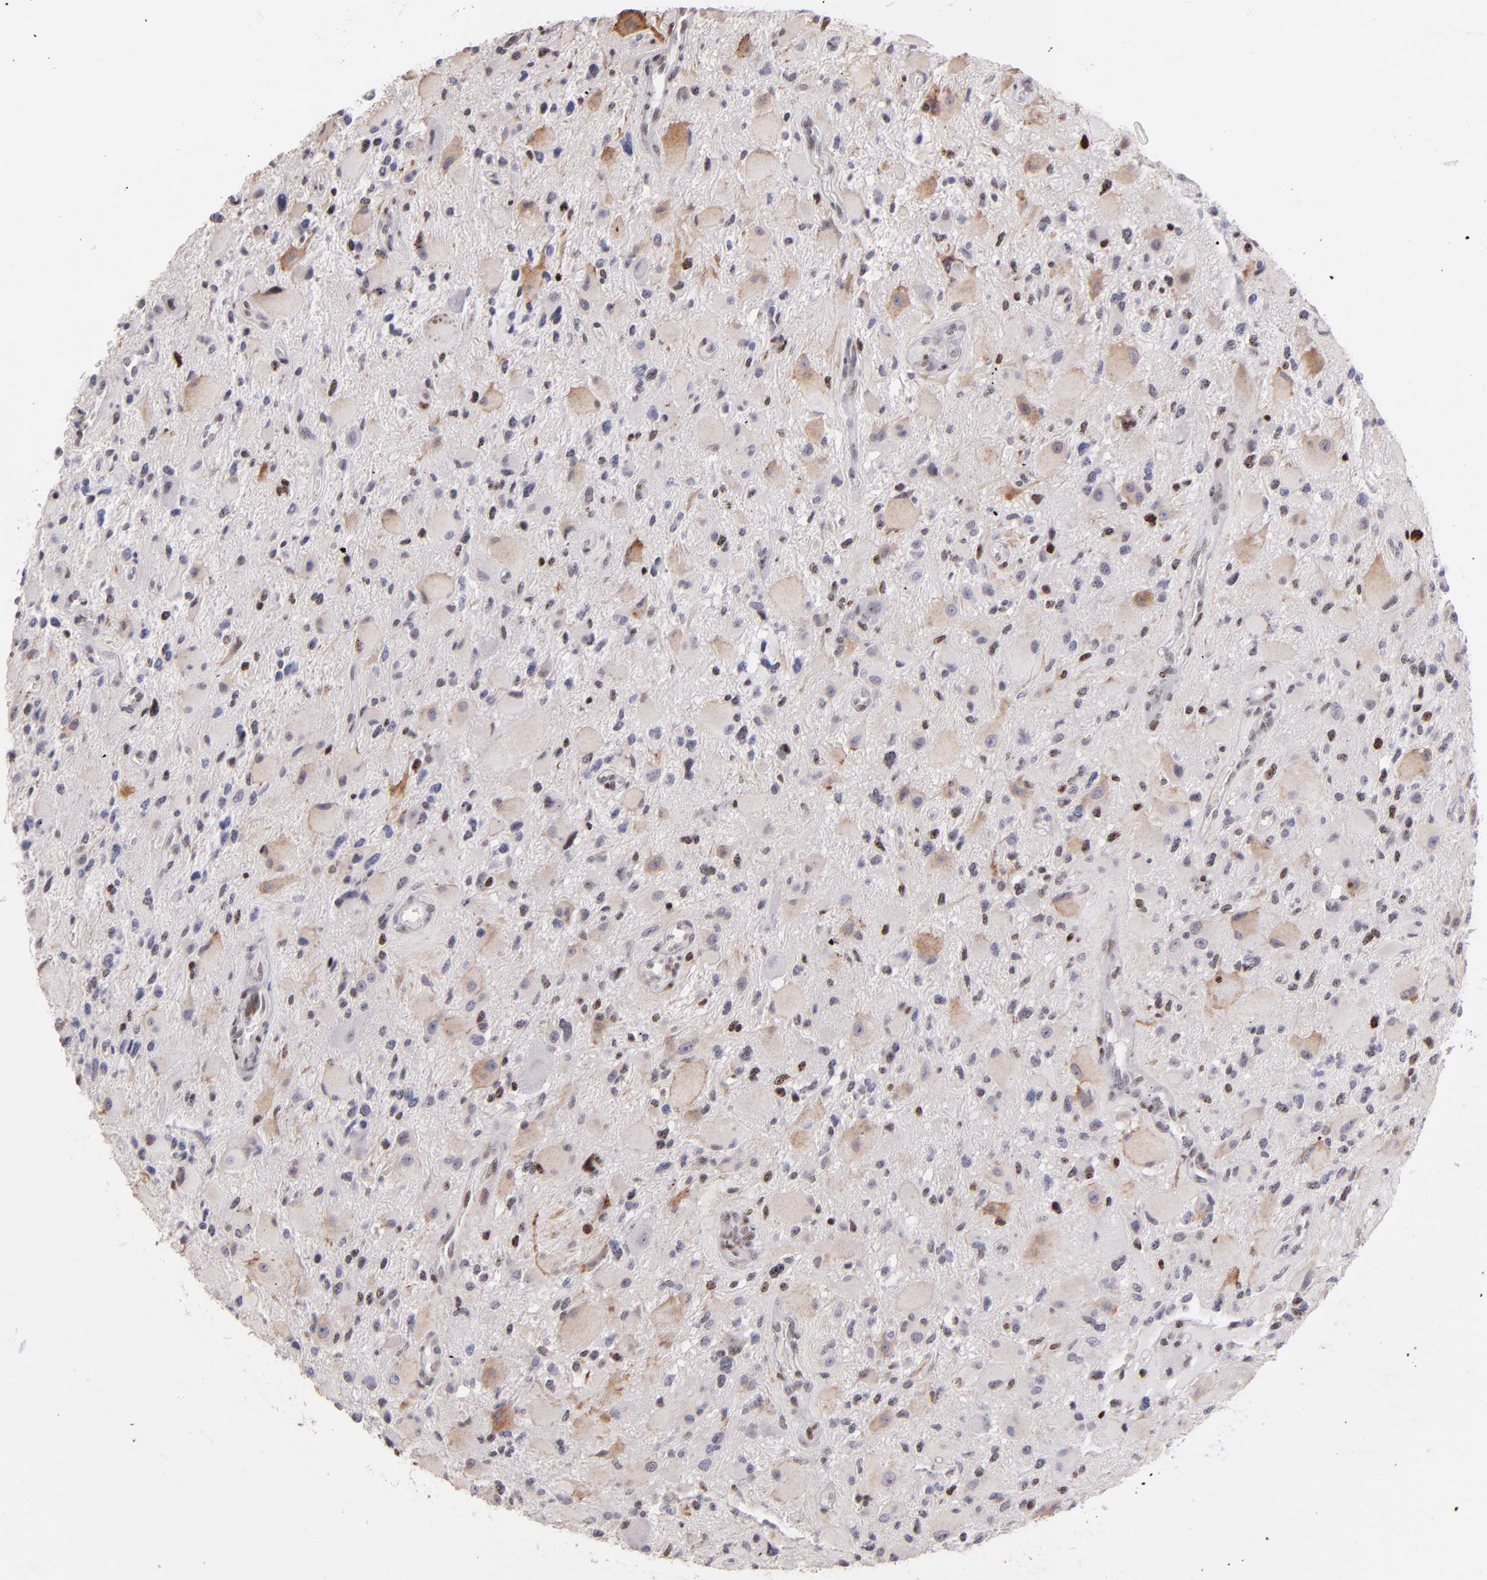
{"staining": {"intensity": "moderate", "quantity": "25%-75%", "location": "cytoplasmic/membranous,nuclear"}, "tissue": "glioma", "cell_type": "Tumor cells", "image_type": "cancer", "snomed": [{"axis": "morphology", "description": "Glioma, malignant, High grade"}, {"axis": "topography", "description": "Brain"}], "caption": "About 25%-75% of tumor cells in human glioma demonstrate moderate cytoplasmic/membranous and nuclear protein positivity as visualized by brown immunohistochemical staining.", "gene": "POLA1", "patient": {"sex": "female", "age": 60}}